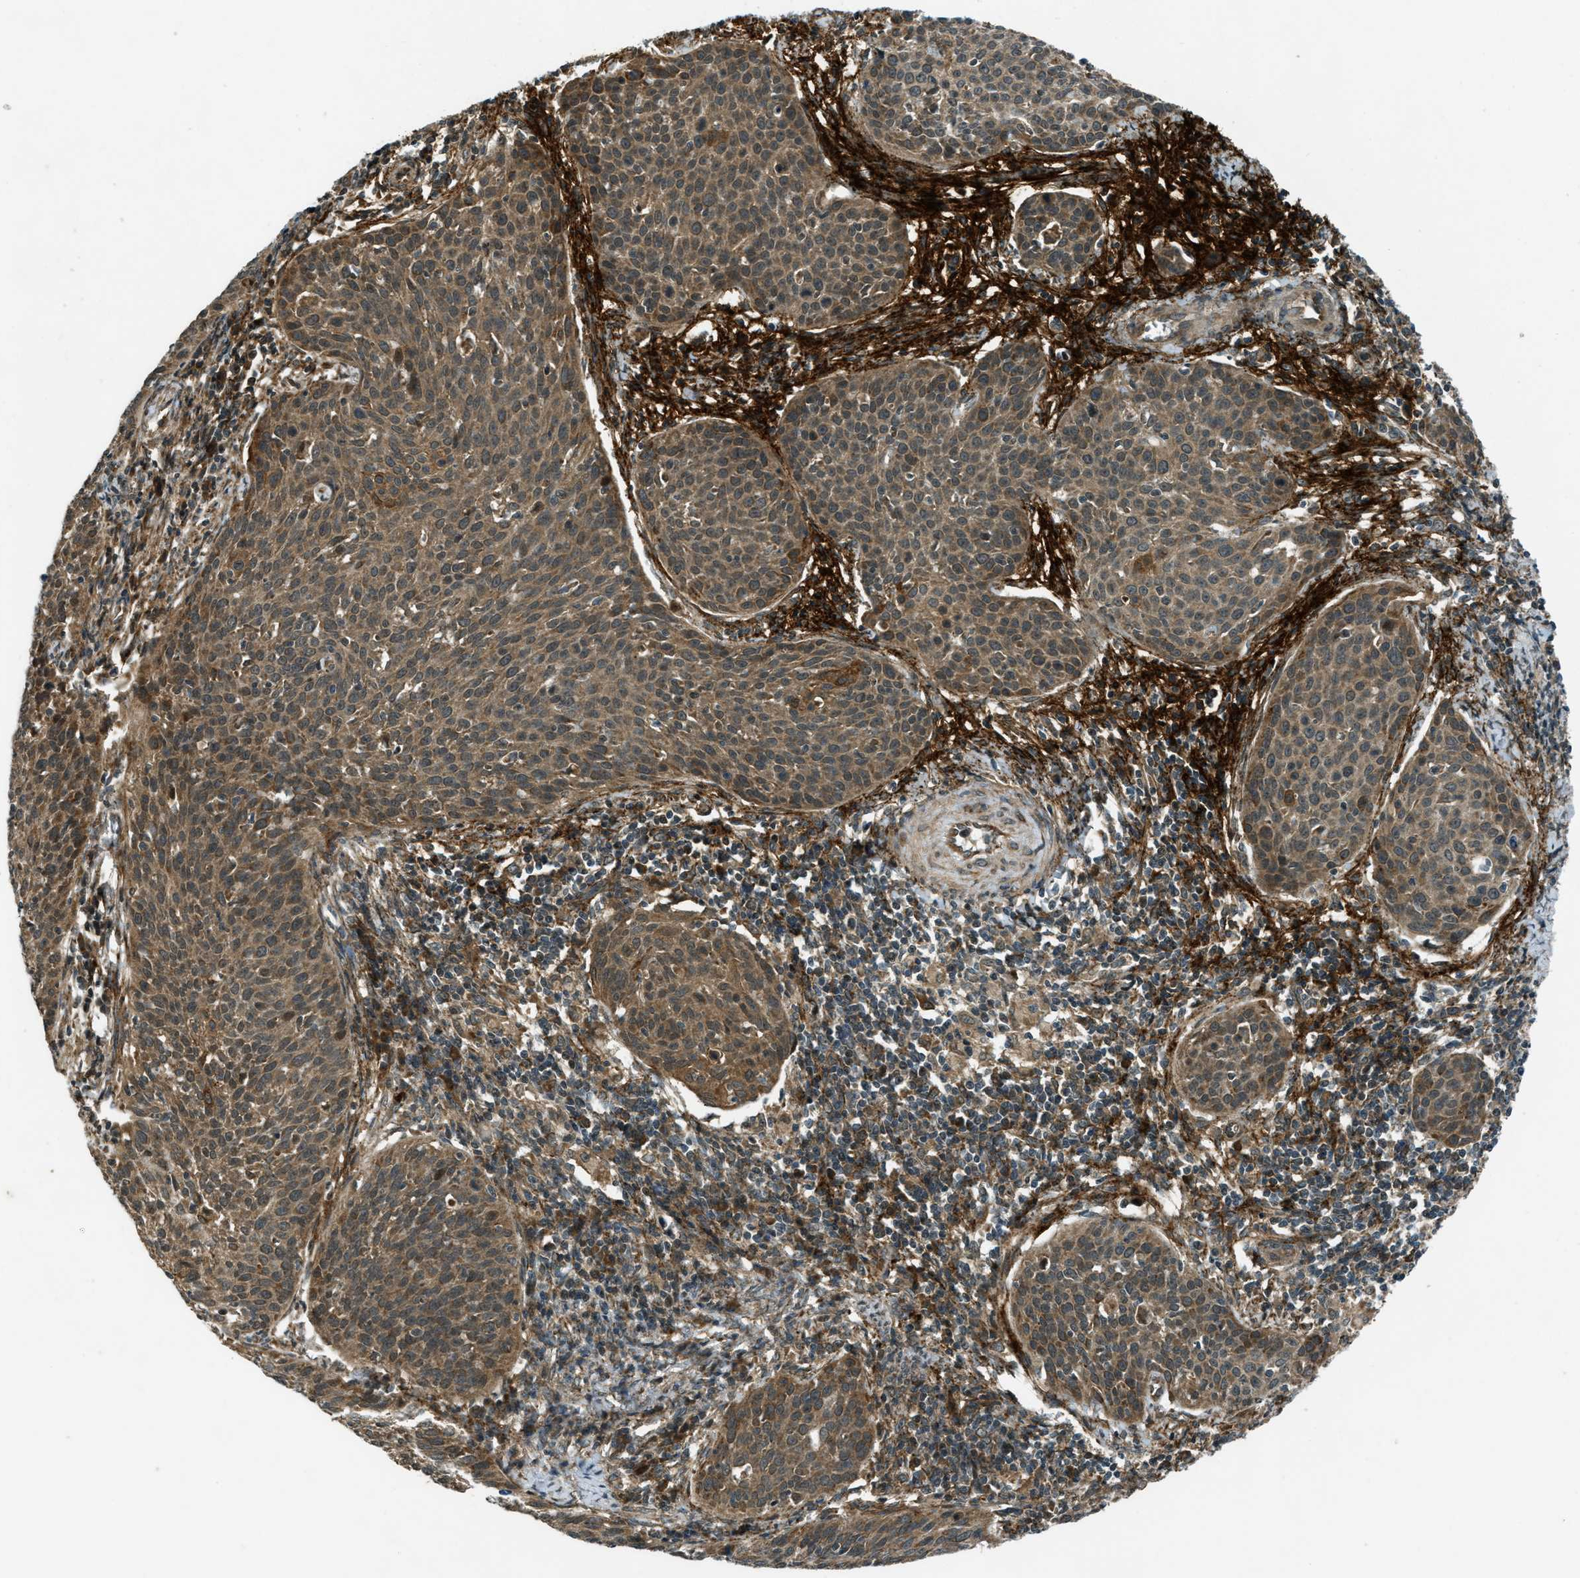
{"staining": {"intensity": "moderate", "quantity": ">75%", "location": "cytoplasmic/membranous"}, "tissue": "cervical cancer", "cell_type": "Tumor cells", "image_type": "cancer", "snomed": [{"axis": "morphology", "description": "Squamous cell carcinoma, NOS"}, {"axis": "topography", "description": "Cervix"}], "caption": "High-magnification brightfield microscopy of squamous cell carcinoma (cervical) stained with DAB (3,3'-diaminobenzidine) (brown) and counterstained with hematoxylin (blue). tumor cells exhibit moderate cytoplasmic/membranous positivity is appreciated in approximately>75% of cells.", "gene": "EIF2AK3", "patient": {"sex": "female", "age": 38}}